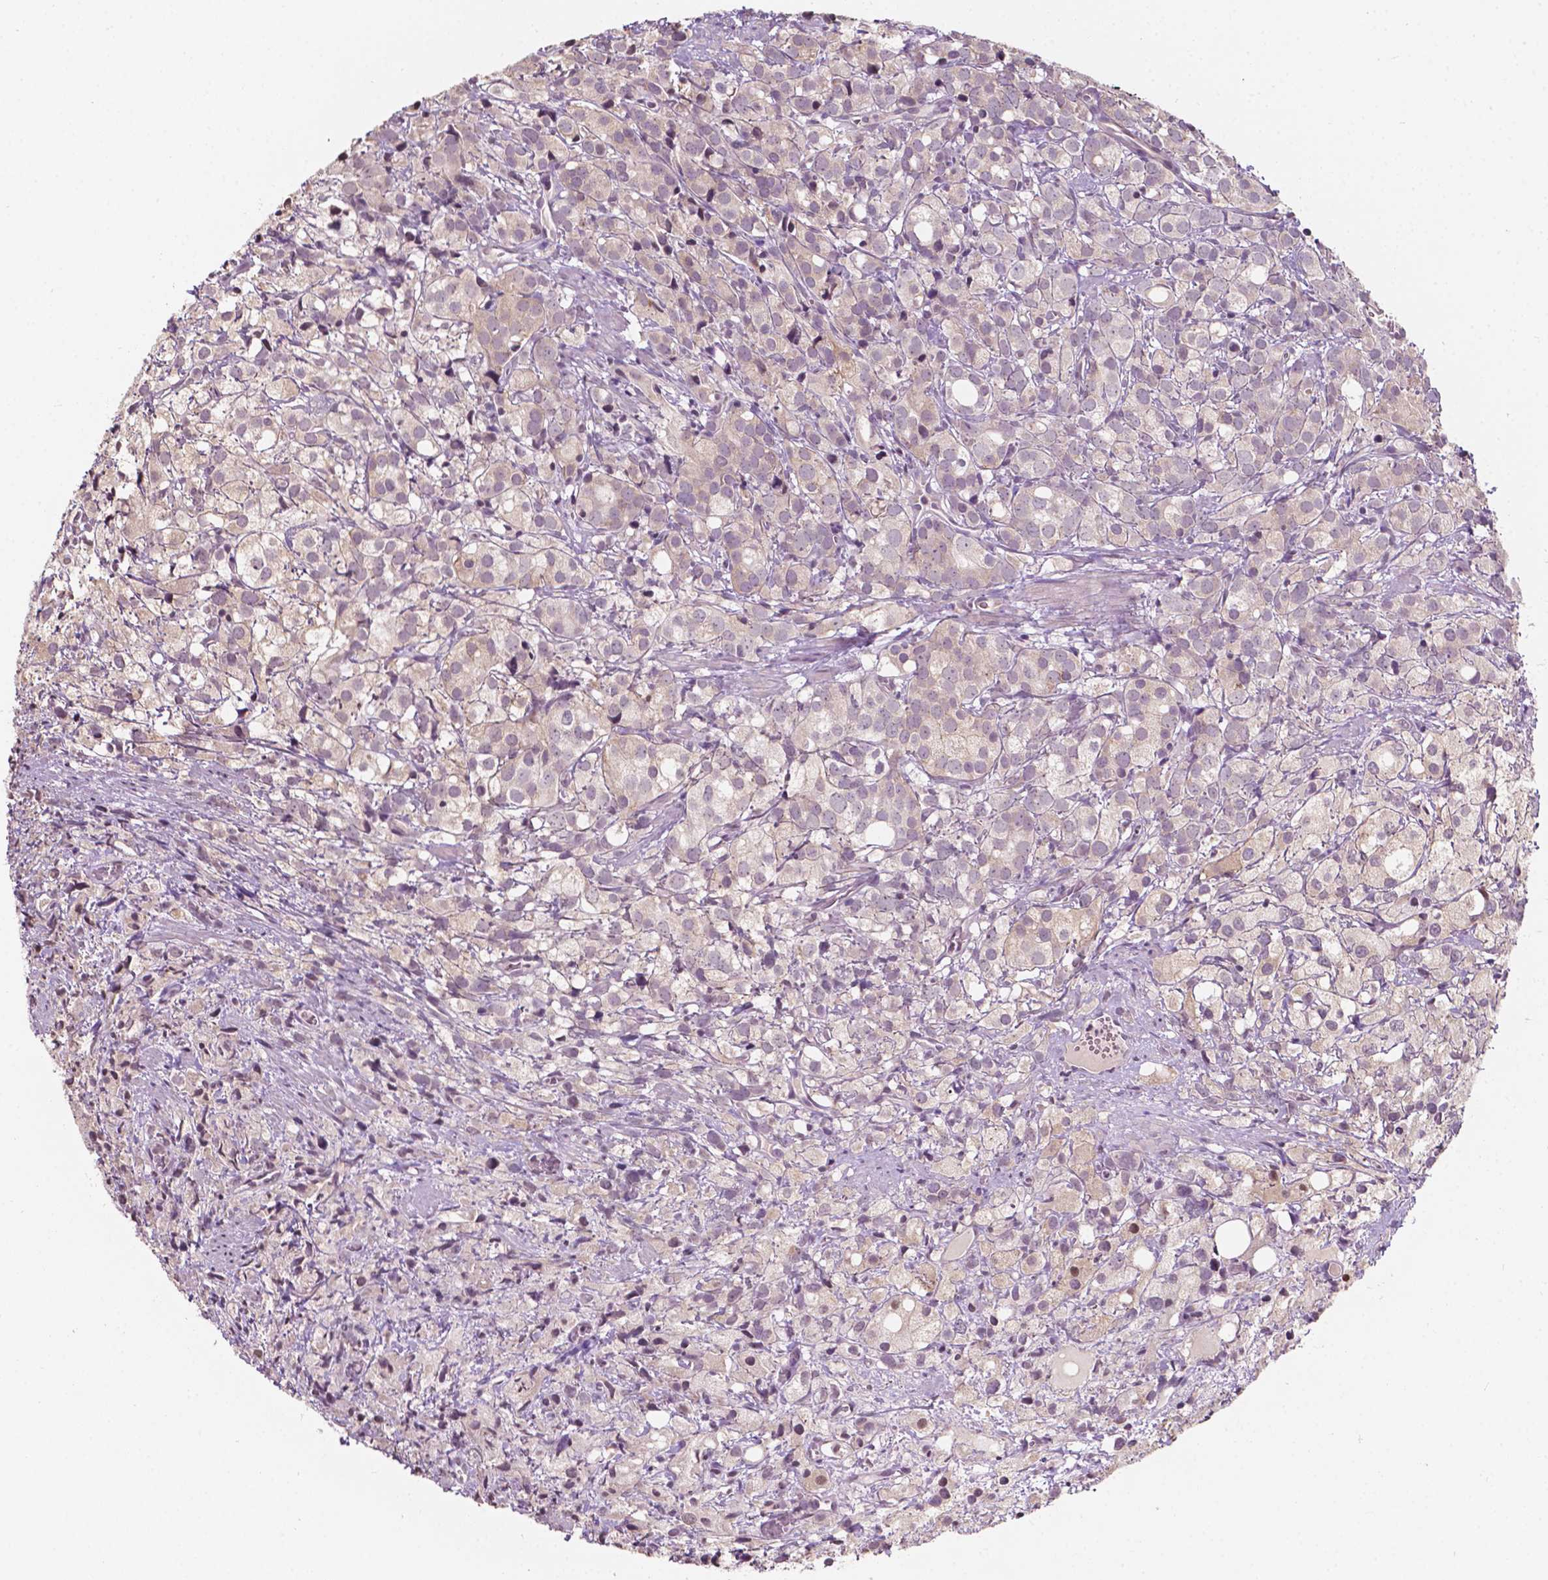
{"staining": {"intensity": "weak", "quantity": ">75%", "location": "cytoplasmic/membranous"}, "tissue": "prostate cancer", "cell_type": "Tumor cells", "image_type": "cancer", "snomed": [{"axis": "morphology", "description": "Adenocarcinoma, High grade"}, {"axis": "topography", "description": "Prostate"}], "caption": "A brown stain shows weak cytoplasmic/membranous expression of a protein in prostate cancer tumor cells. Using DAB (3,3'-diaminobenzidine) (brown) and hematoxylin (blue) stains, captured at high magnification using brightfield microscopy.", "gene": "NOS1AP", "patient": {"sex": "male", "age": 86}}